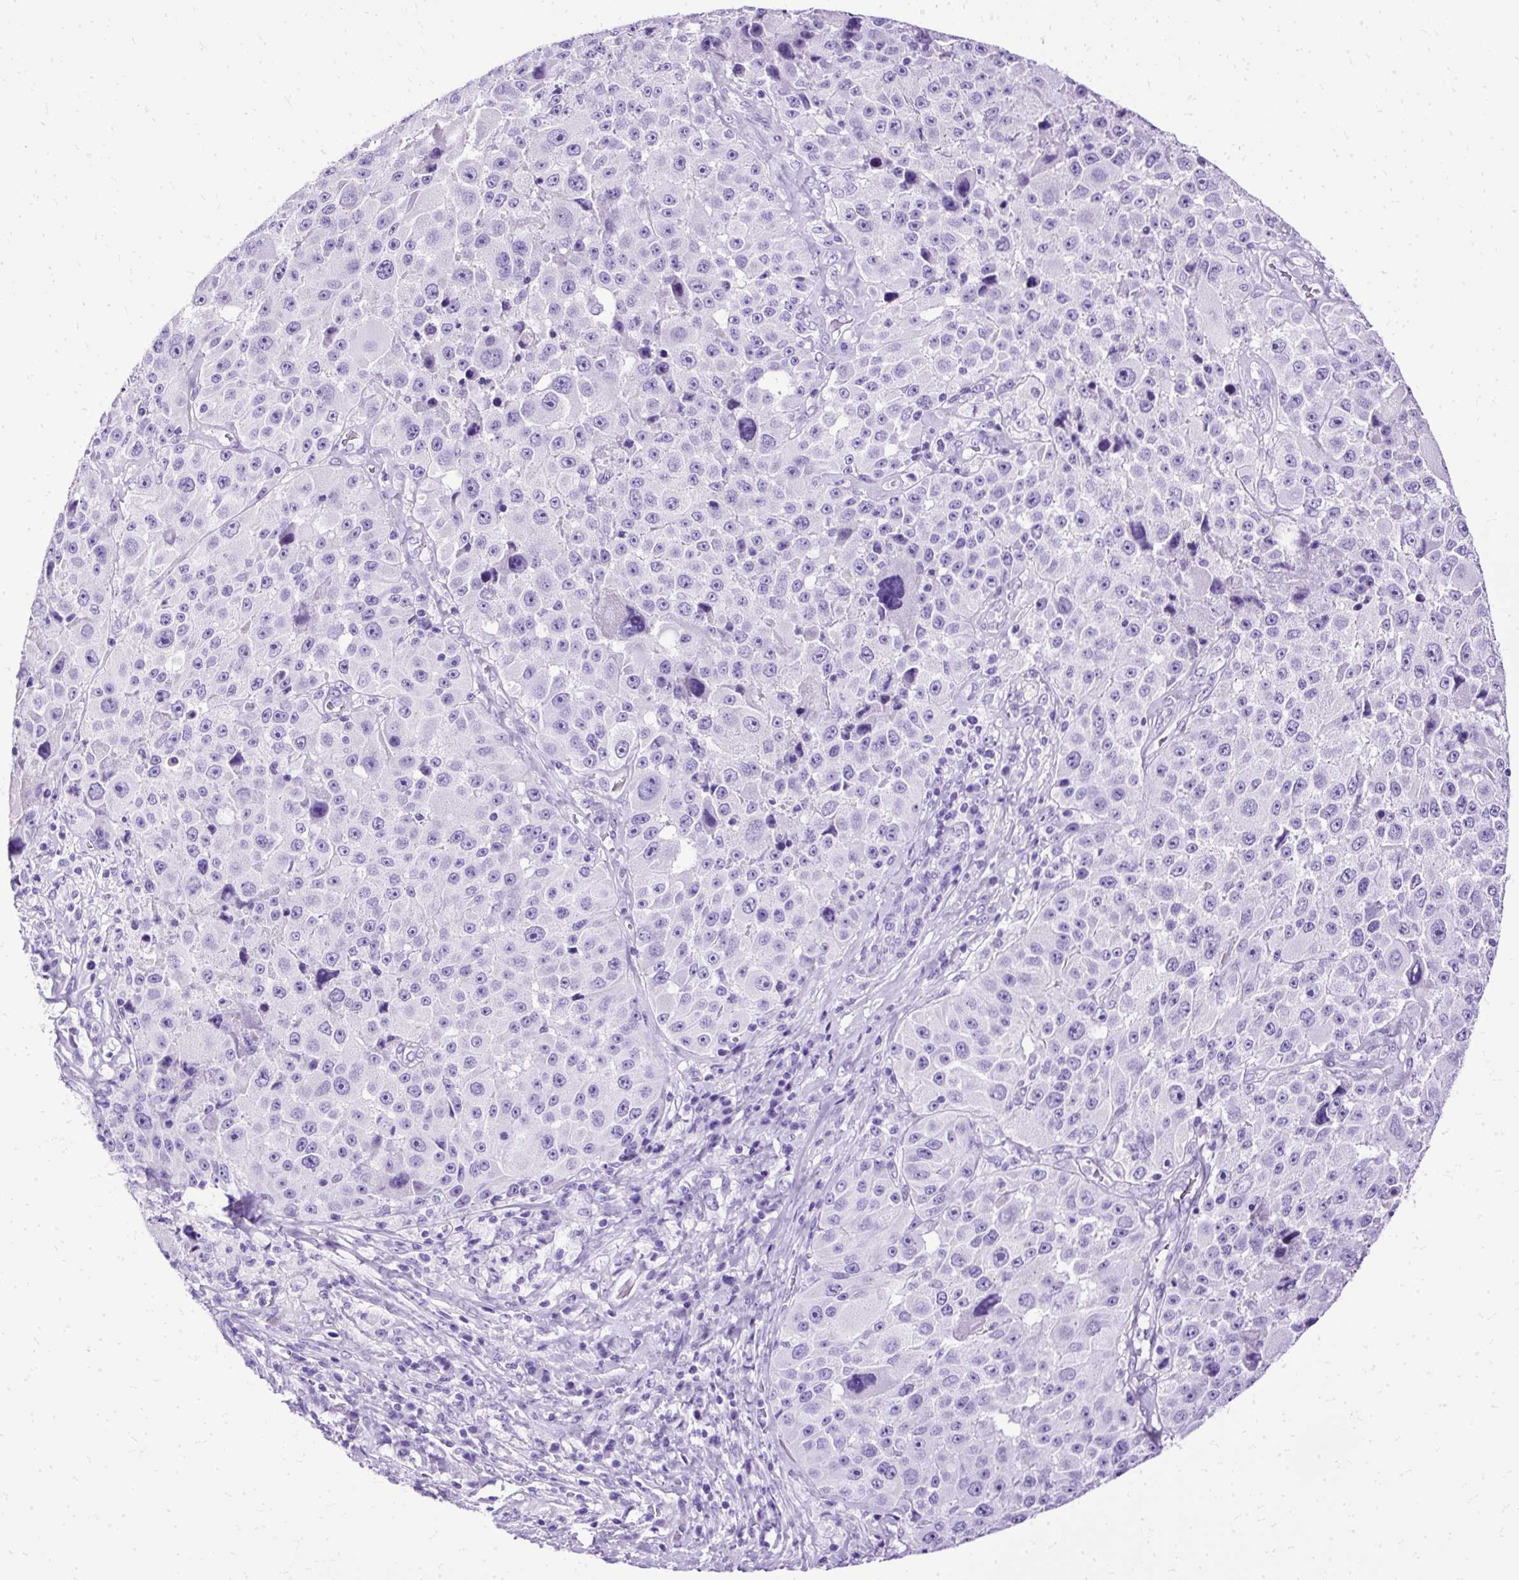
{"staining": {"intensity": "negative", "quantity": "none", "location": "none"}, "tissue": "melanoma", "cell_type": "Tumor cells", "image_type": "cancer", "snomed": [{"axis": "morphology", "description": "Malignant melanoma, Metastatic site"}, {"axis": "topography", "description": "Lymph node"}], "caption": "Immunohistochemistry (IHC) of human melanoma demonstrates no expression in tumor cells.", "gene": "SLC8A2", "patient": {"sex": "male", "age": 62}}